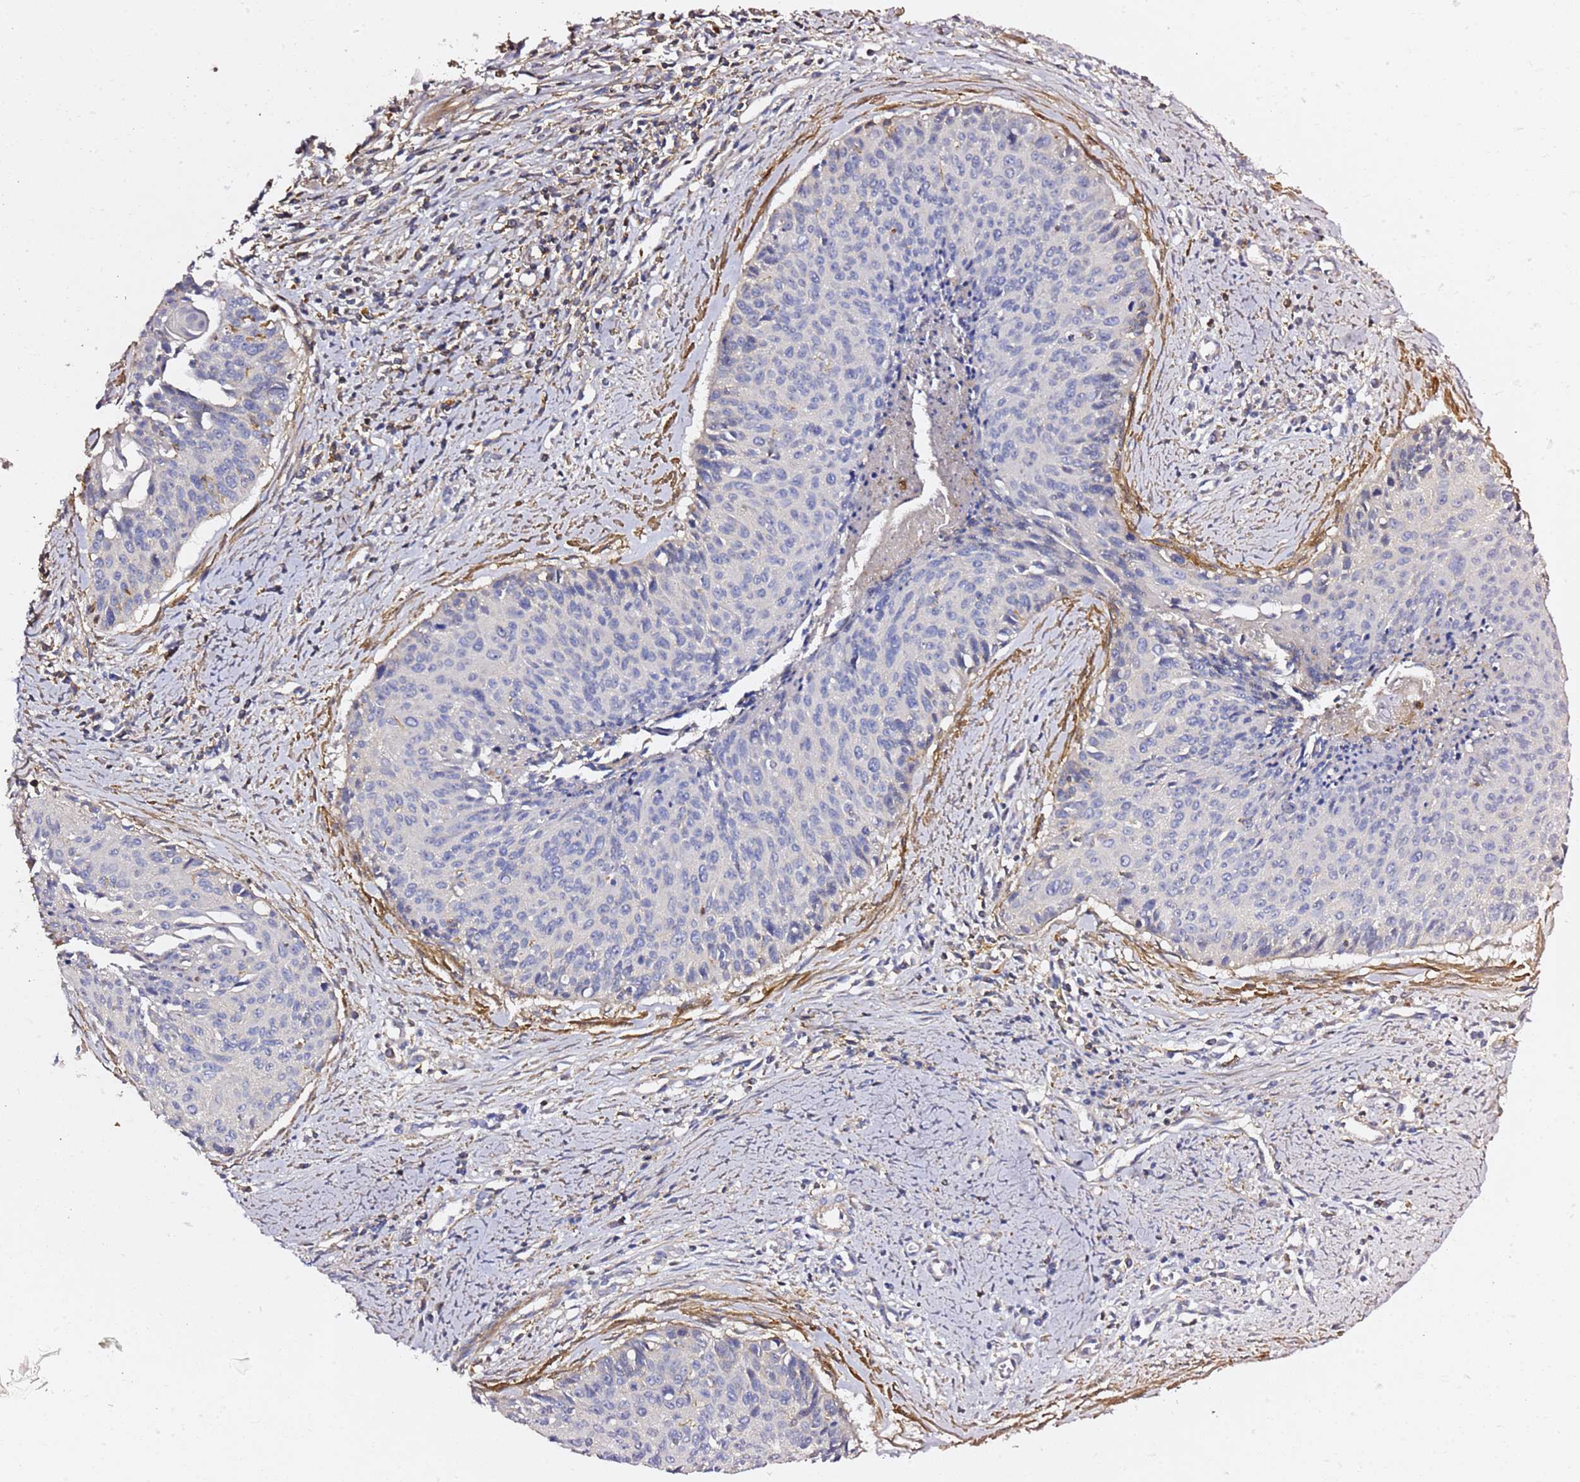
{"staining": {"intensity": "negative", "quantity": "none", "location": "none"}, "tissue": "cervical cancer", "cell_type": "Tumor cells", "image_type": "cancer", "snomed": [{"axis": "morphology", "description": "Squamous cell carcinoma, NOS"}, {"axis": "topography", "description": "Cervix"}], "caption": "Histopathology image shows no significant protein expression in tumor cells of cervical squamous cell carcinoma.", "gene": "ZFP36L2", "patient": {"sex": "female", "age": 55}}